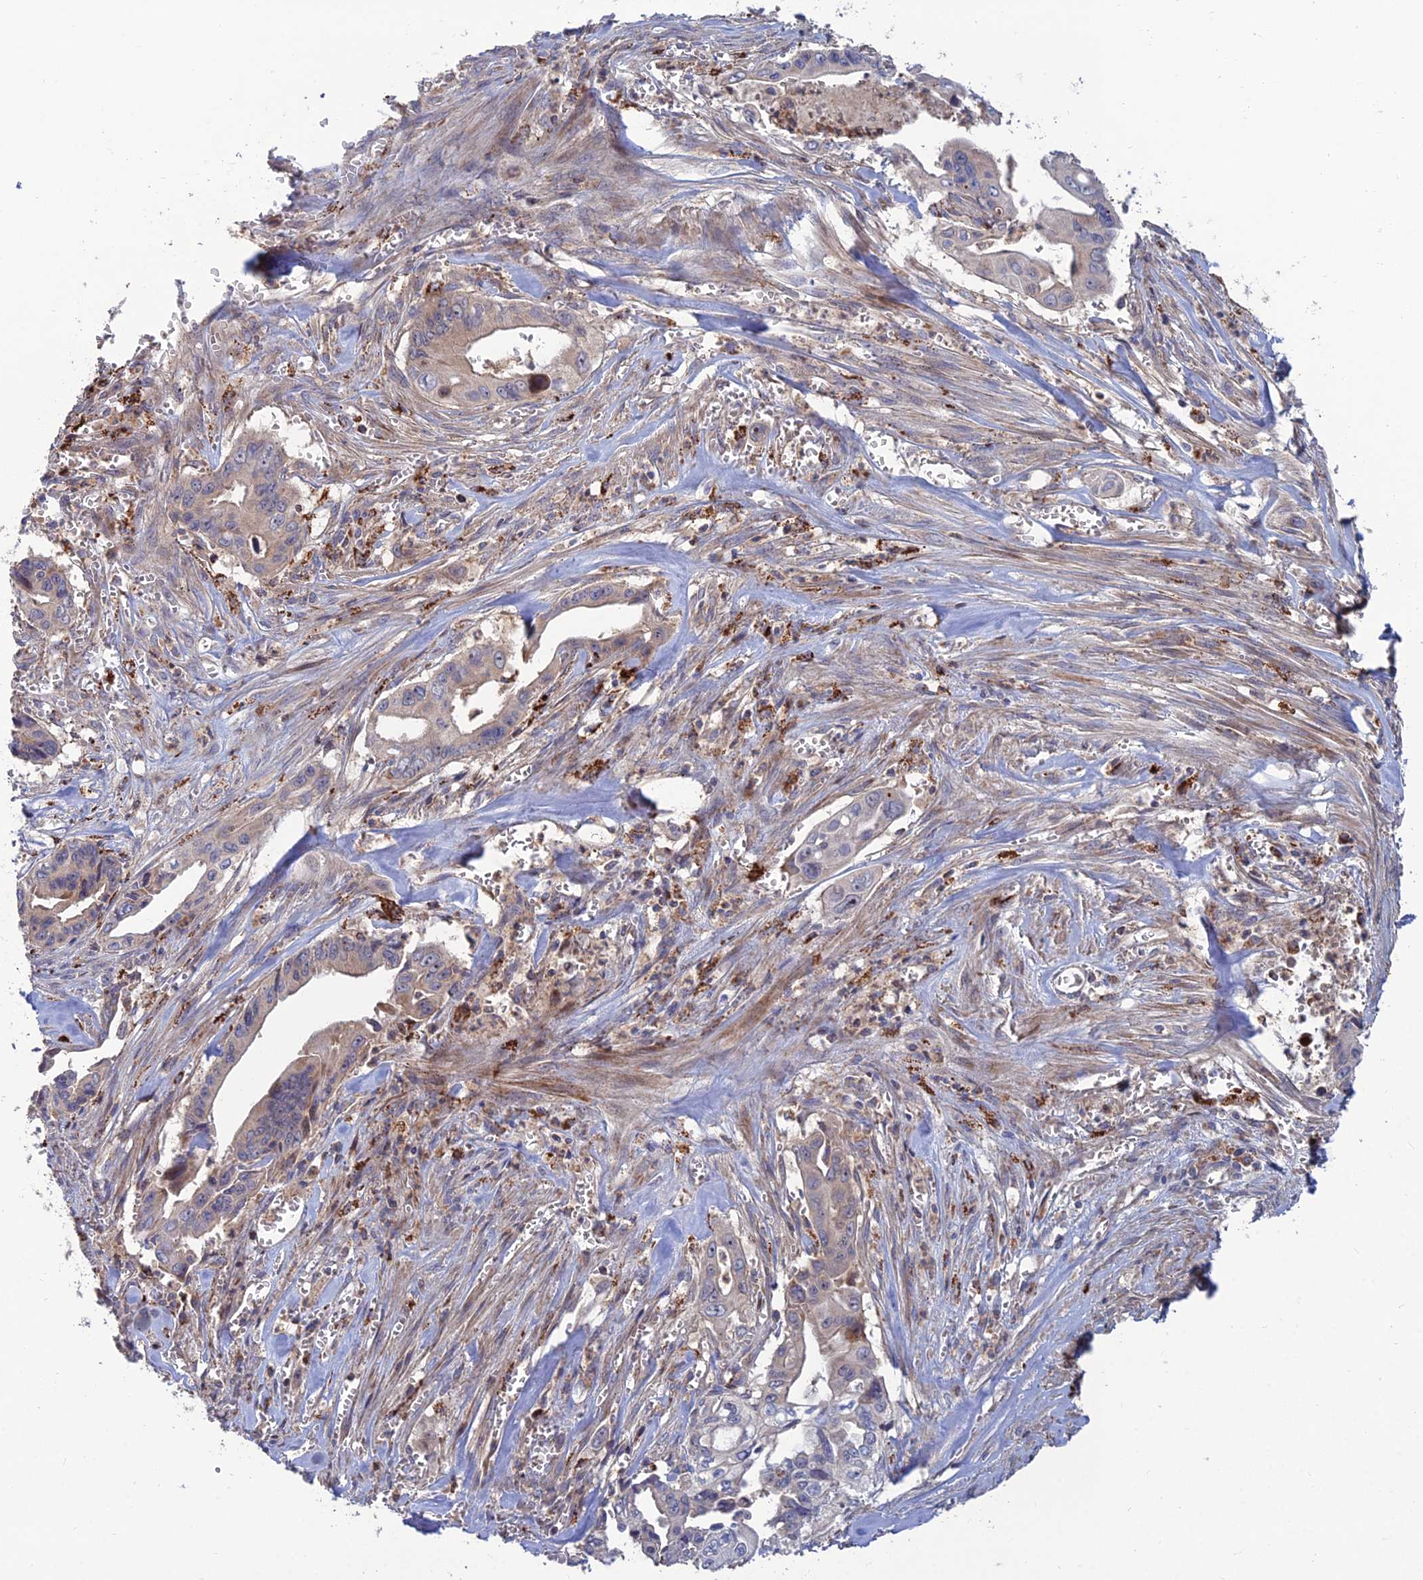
{"staining": {"intensity": "negative", "quantity": "none", "location": "none"}, "tissue": "pancreatic cancer", "cell_type": "Tumor cells", "image_type": "cancer", "snomed": [{"axis": "morphology", "description": "Adenocarcinoma, NOS"}, {"axis": "topography", "description": "Pancreas"}], "caption": "Human adenocarcinoma (pancreatic) stained for a protein using immunohistochemistry (IHC) exhibits no staining in tumor cells.", "gene": "RIC8B", "patient": {"sex": "male", "age": 59}}